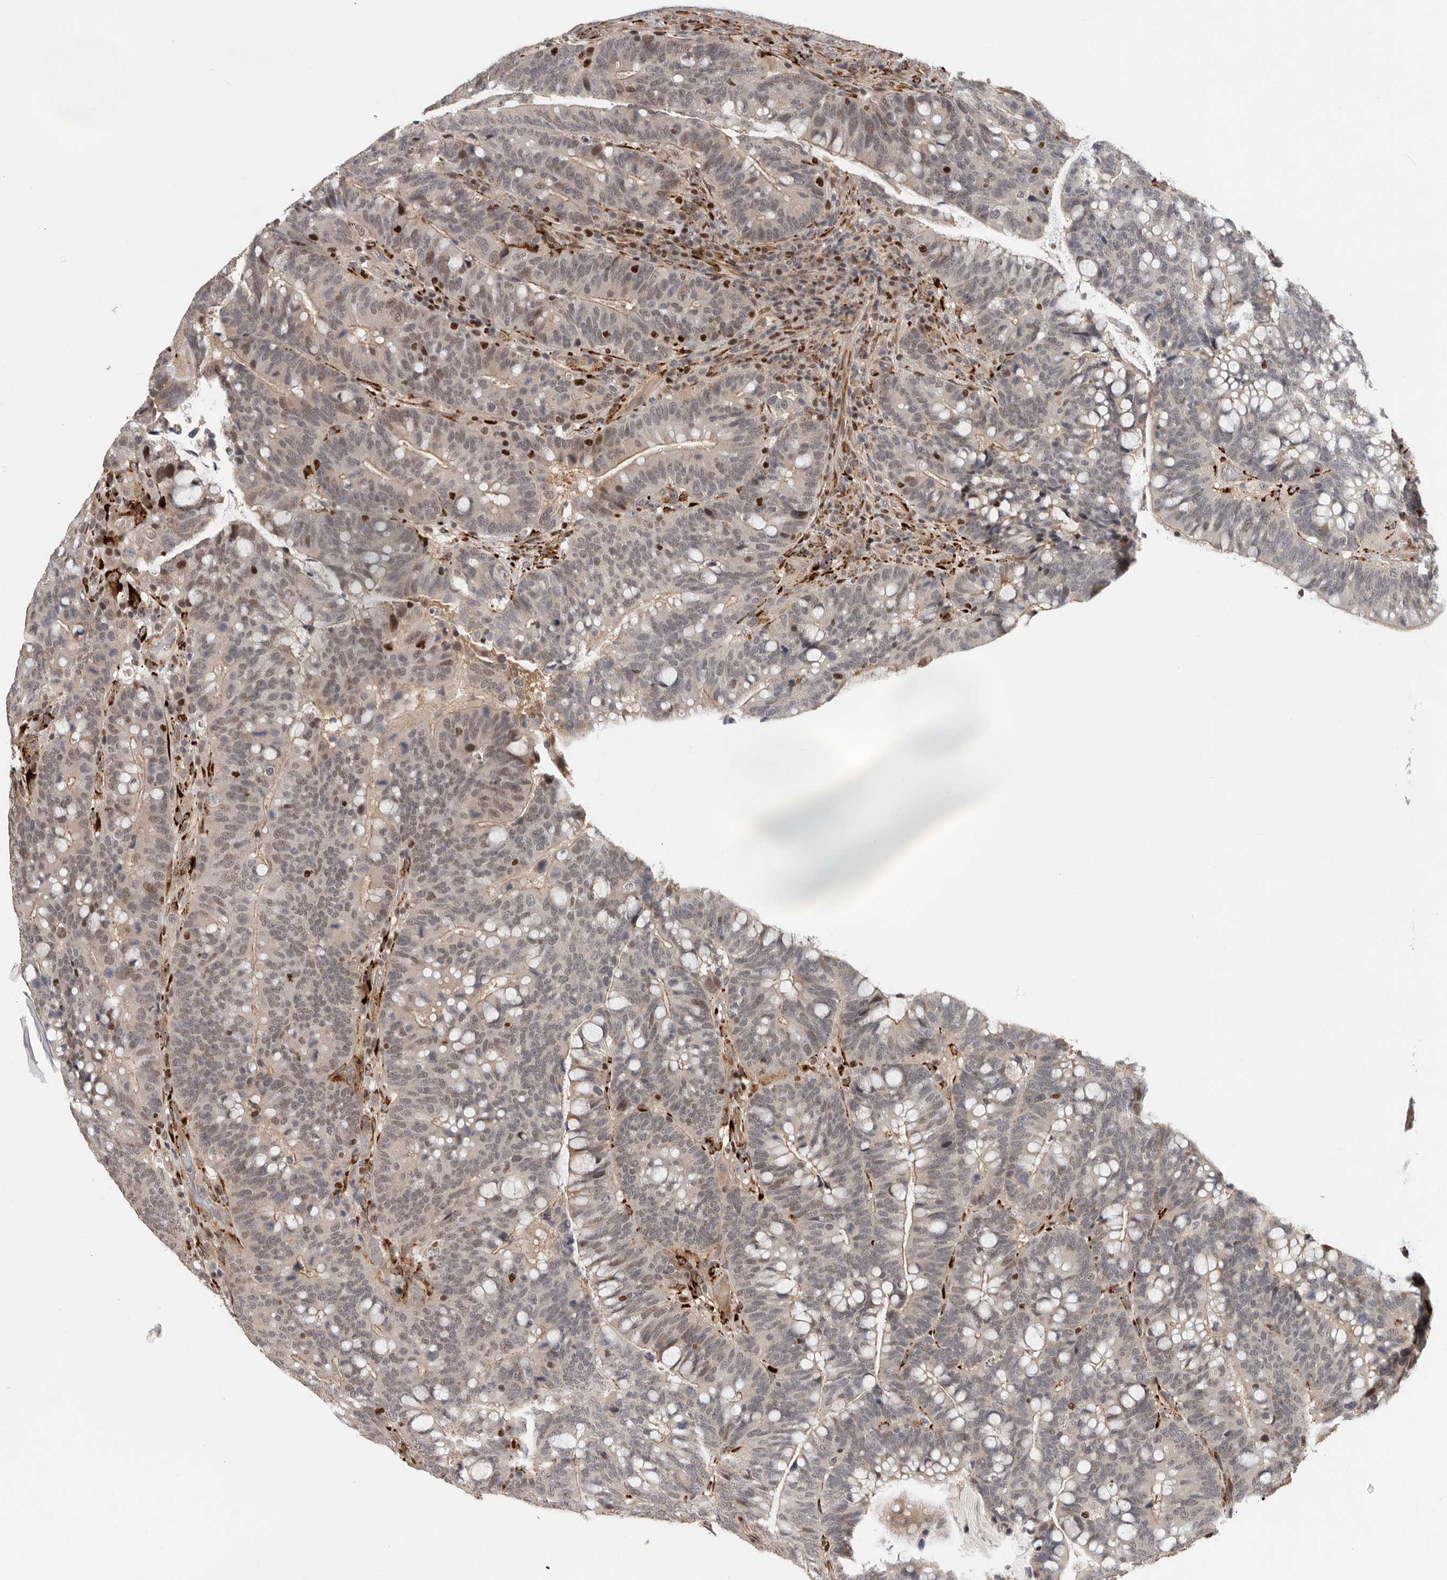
{"staining": {"intensity": "weak", "quantity": ">75%", "location": "nuclear"}, "tissue": "colorectal cancer", "cell_type": "Tumor cells", "image_type": "cancer", "snomed": [{"axis": "morphology", "description": "Adenocarcinoma, NOS"}, {"axis": "topography", "description": "Colon"}], "caption": "IHC (DAB (3,3'-diaminobenzidine)) staining of colorectal cancer (adenocarcinoma) displays weak nuclear protein staining in approximately >75% of tumor cells.", "gene": "HENMT1", "patient": {"sex": "female", "age": 66}}